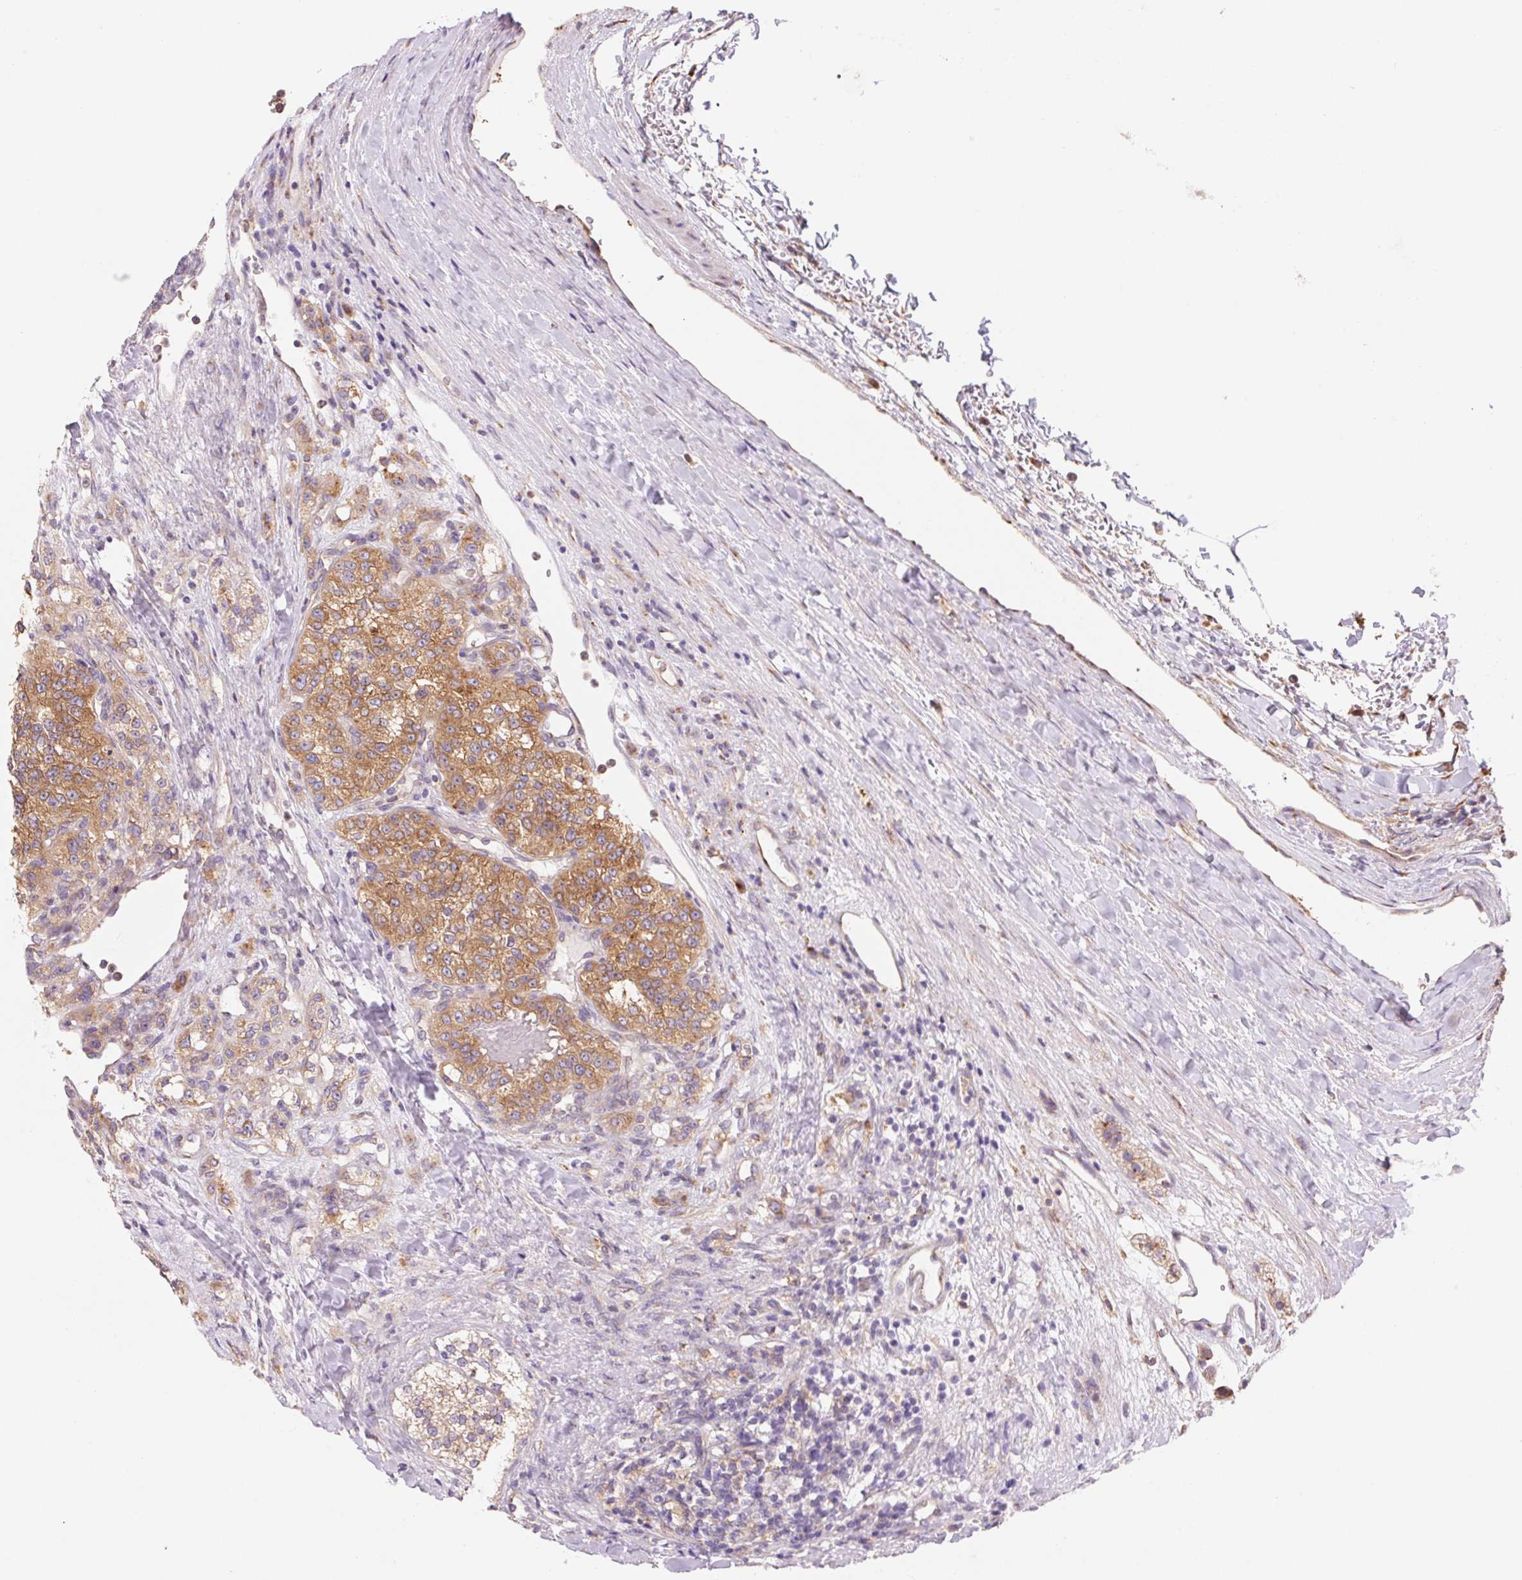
{"staining": {"intensity": "moderate", "quantity": ">75%", "location": "cytoplasmic/membranous"}, "tissue": "renal cancer", "cell_type": "Tumor cells", "image_type": "cancer", "snomed": [{"axis": "morphology", "description": "Adenocarcinoma, NOS"}, {"axis": "topography", "description": "Kidney"}], "caption": "Protein expression analysis of renal cancer (adenocarcinoma) displays moderate cytoplasmic/membranous positivity in about >75% of tumor cells.", "gene": "RAB1A", "patient": {"sex": "female", "age": 63}}